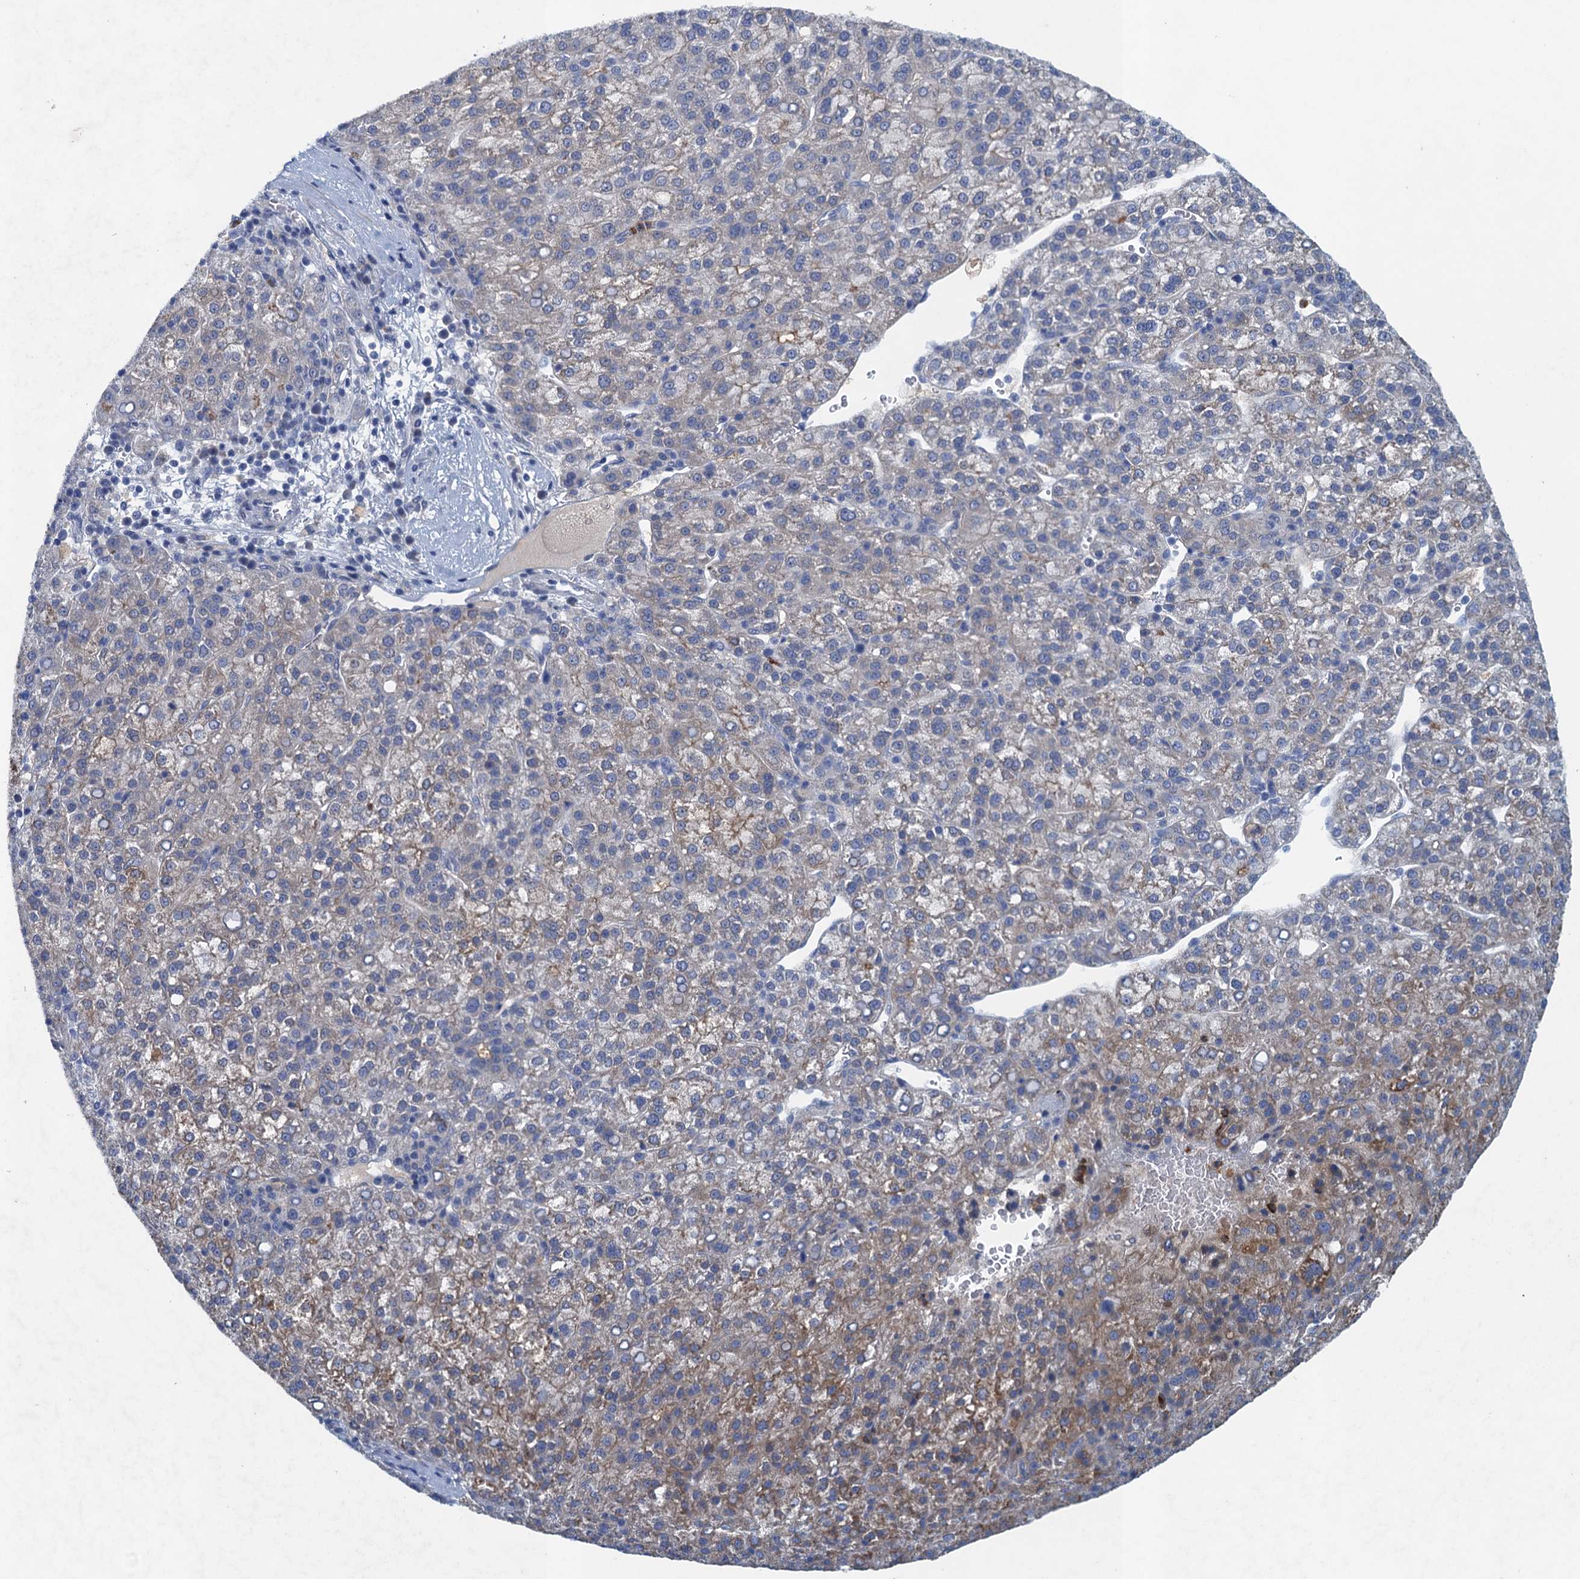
{"staining": {"intensity": "weak", "quantity": "<25%", "location": "cytoplasmic/membranous"}, "tissue": "liver cancer", "cell_type": "Tumor cells", "image_type": "cancer", "snomed": [{"axis": "morphology", "description": "Carcinoma, Hepatocellular, NOS"}, {"axis": "topography", "description": "Liver"}], "caption": "IHC micrograph of hepatocellular carcinoma (liver) stained for a protein (brown), which exhibits no positivity in tumor cells.", "gene": "TPCN1", "patient": {"sex": "female", "age": 58}}